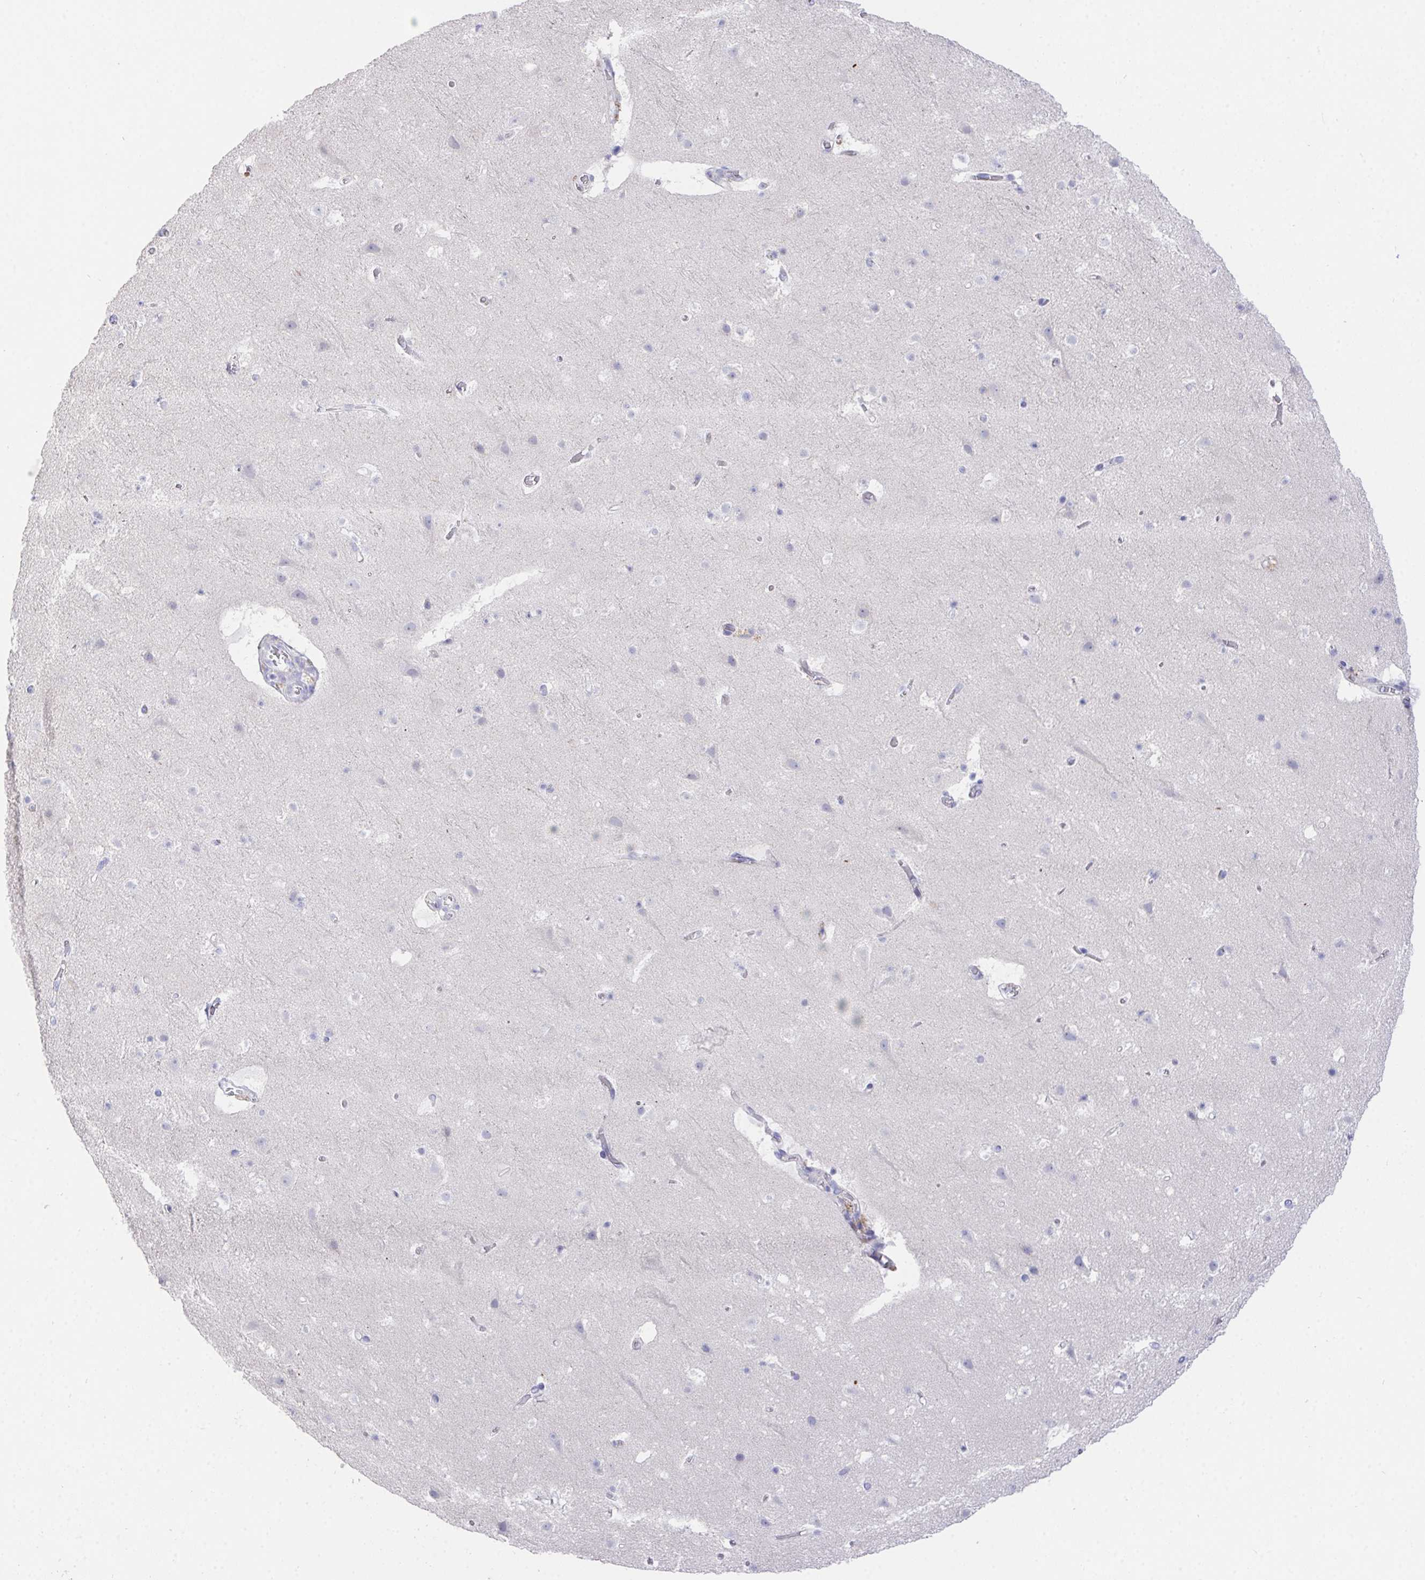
{"staining": {"intensity": "negative", "quantity": "none", "location": "none"}, "tissue": "cerebral cortex", "cell_type": "Endothelial cells", "image_type": "normal", "snomed": [{"axis": "morphology", "description": "Normal tissue, NOS"}, {"axis": "topography", "description": "Cerebral cortex"}], "caption": "The micrograph demonstrates no staining of endothelial cells in benign cerebral cortex.", "gene": "PRG3", "patient": {"sex": "female", "age": 42}}